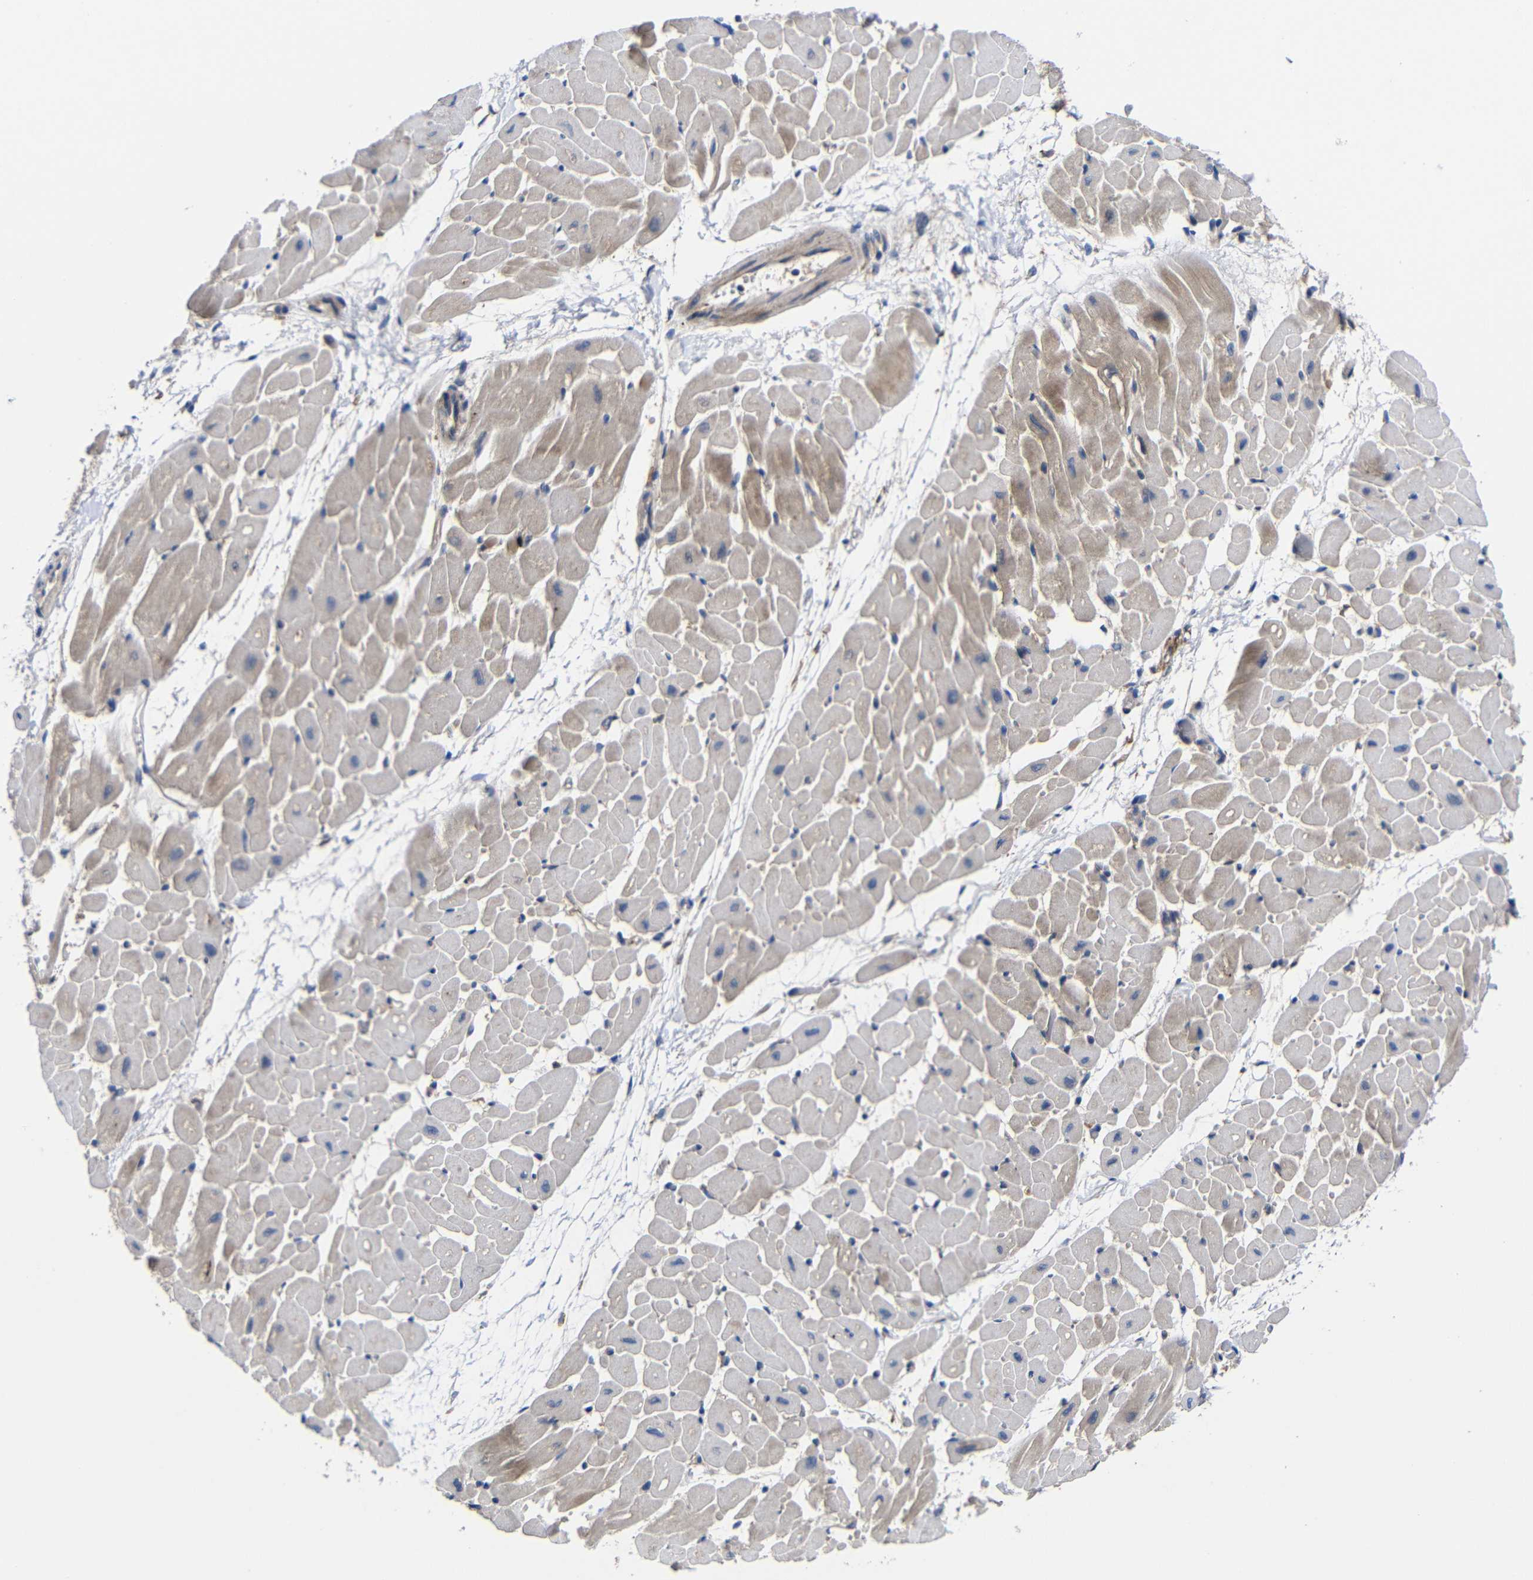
{"staining": {"intensity": "weak", "quantity": "25%-75%", "location": "cytoplasmic/membranous"}, "tissue": "heart muscle", "cell_type": "Cardiomyocytes", "image_type": "normal", "snomed": [{"axis": "morphology", "description": "Normal tissue, NOS"}, {"axis": "topography", "description": "Heart"}], "caption": "Cardiomyocytes reveal weak cytoplasmic/membranous expression in about 25%-75% of cells in normal heart muscle. The staining was performed using DAB (3,3'-diaminobenzidine), with brown indicating positive protein expression. Nuclei are stained blue with hematoxylin.", "gene": "LPAR5", "patient": {"sex": "male", "age": 45}}